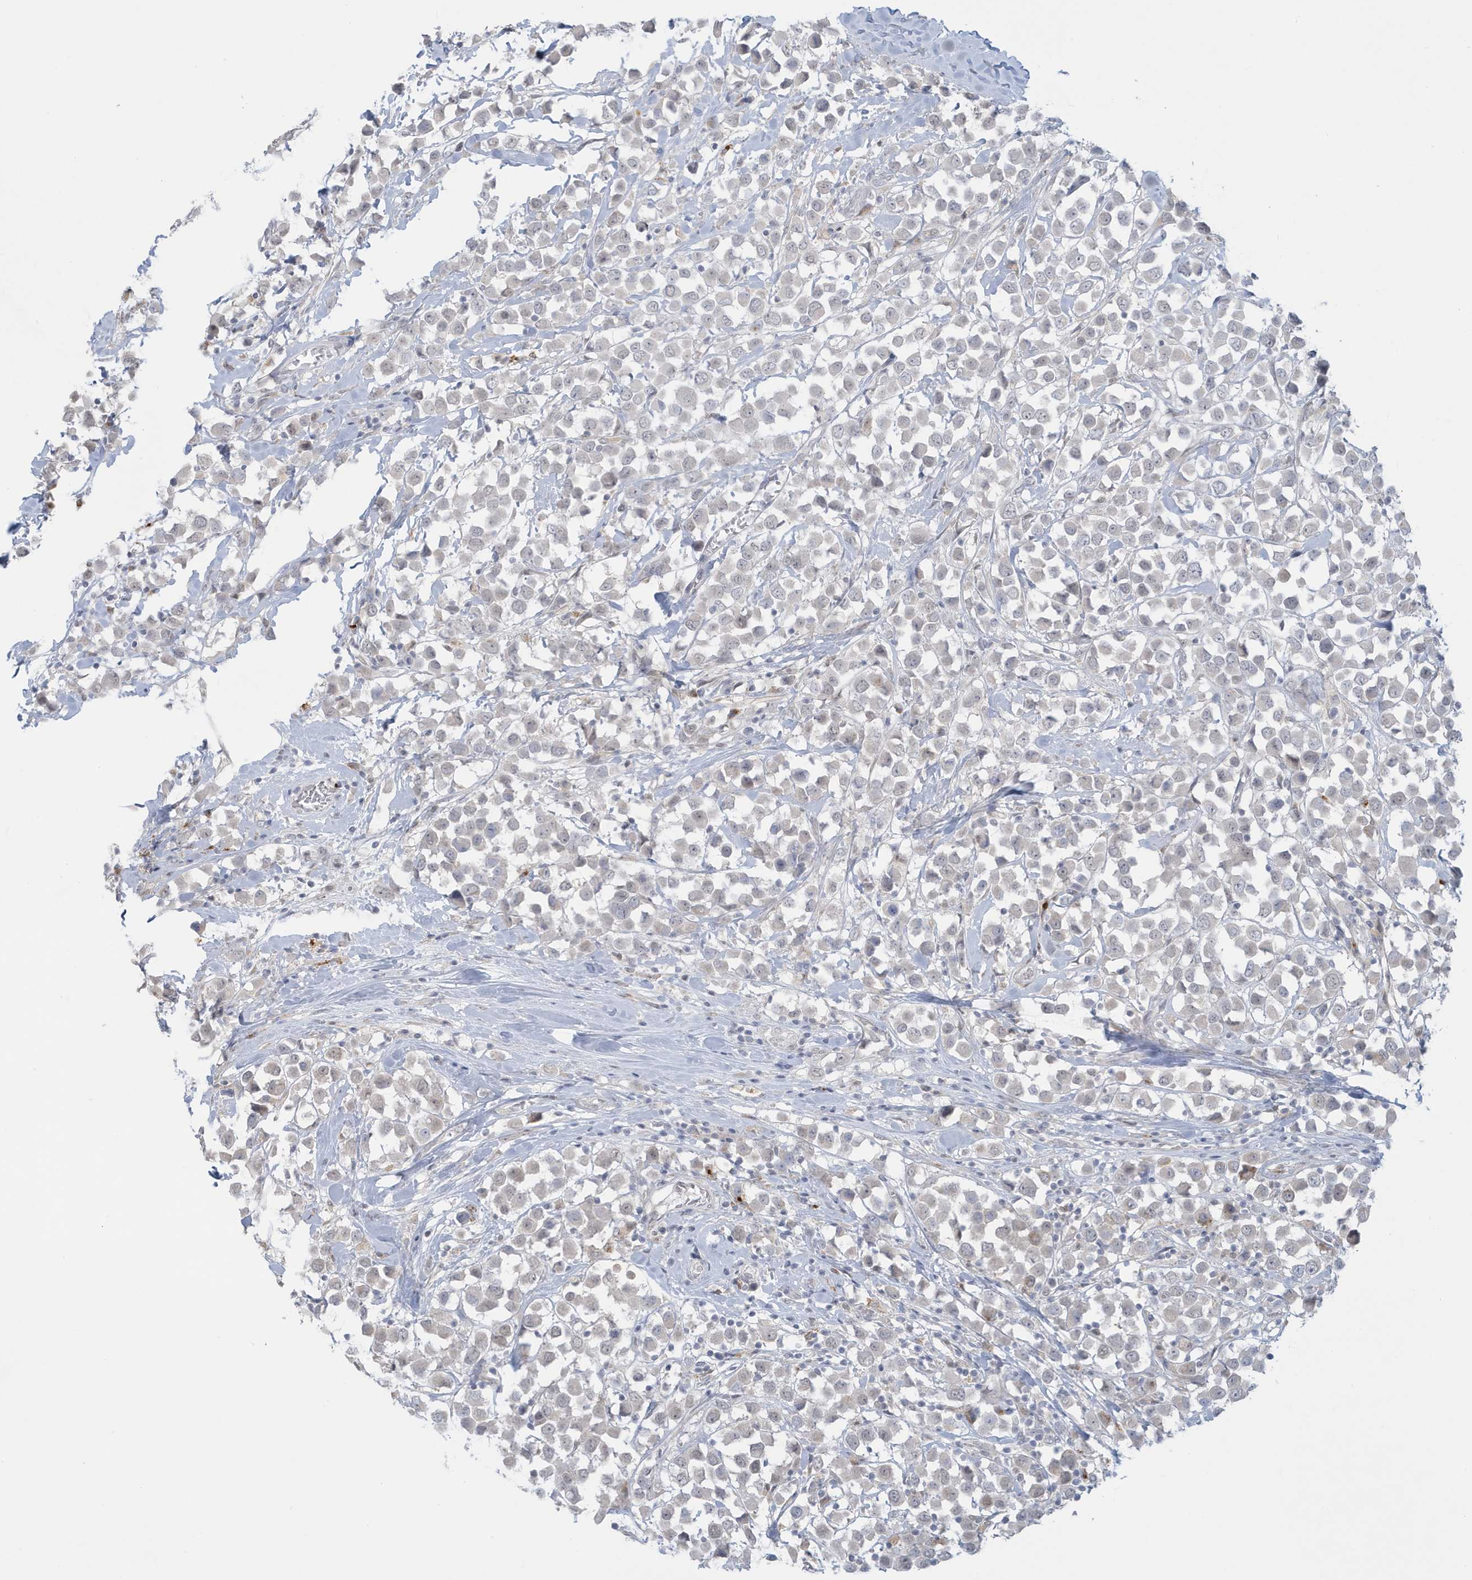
{"staining": {"intensity": "negative", "quantity": "none", "location": "none"}, "tissue": "breast cancer", "cell_type": "Tumor cells", "image_type": "cancer", "snomed": [{"axis": "morphology", "description": "Duct carcinoma"}, {"axis": "topography", "description": "Breast"}], "caption": "IHC of human breast cancer (invasive ductal carcinoma) shows no staining in tumor cells.", "gene": "HERC6", "patient": {"sex": "female", "age": 61}}